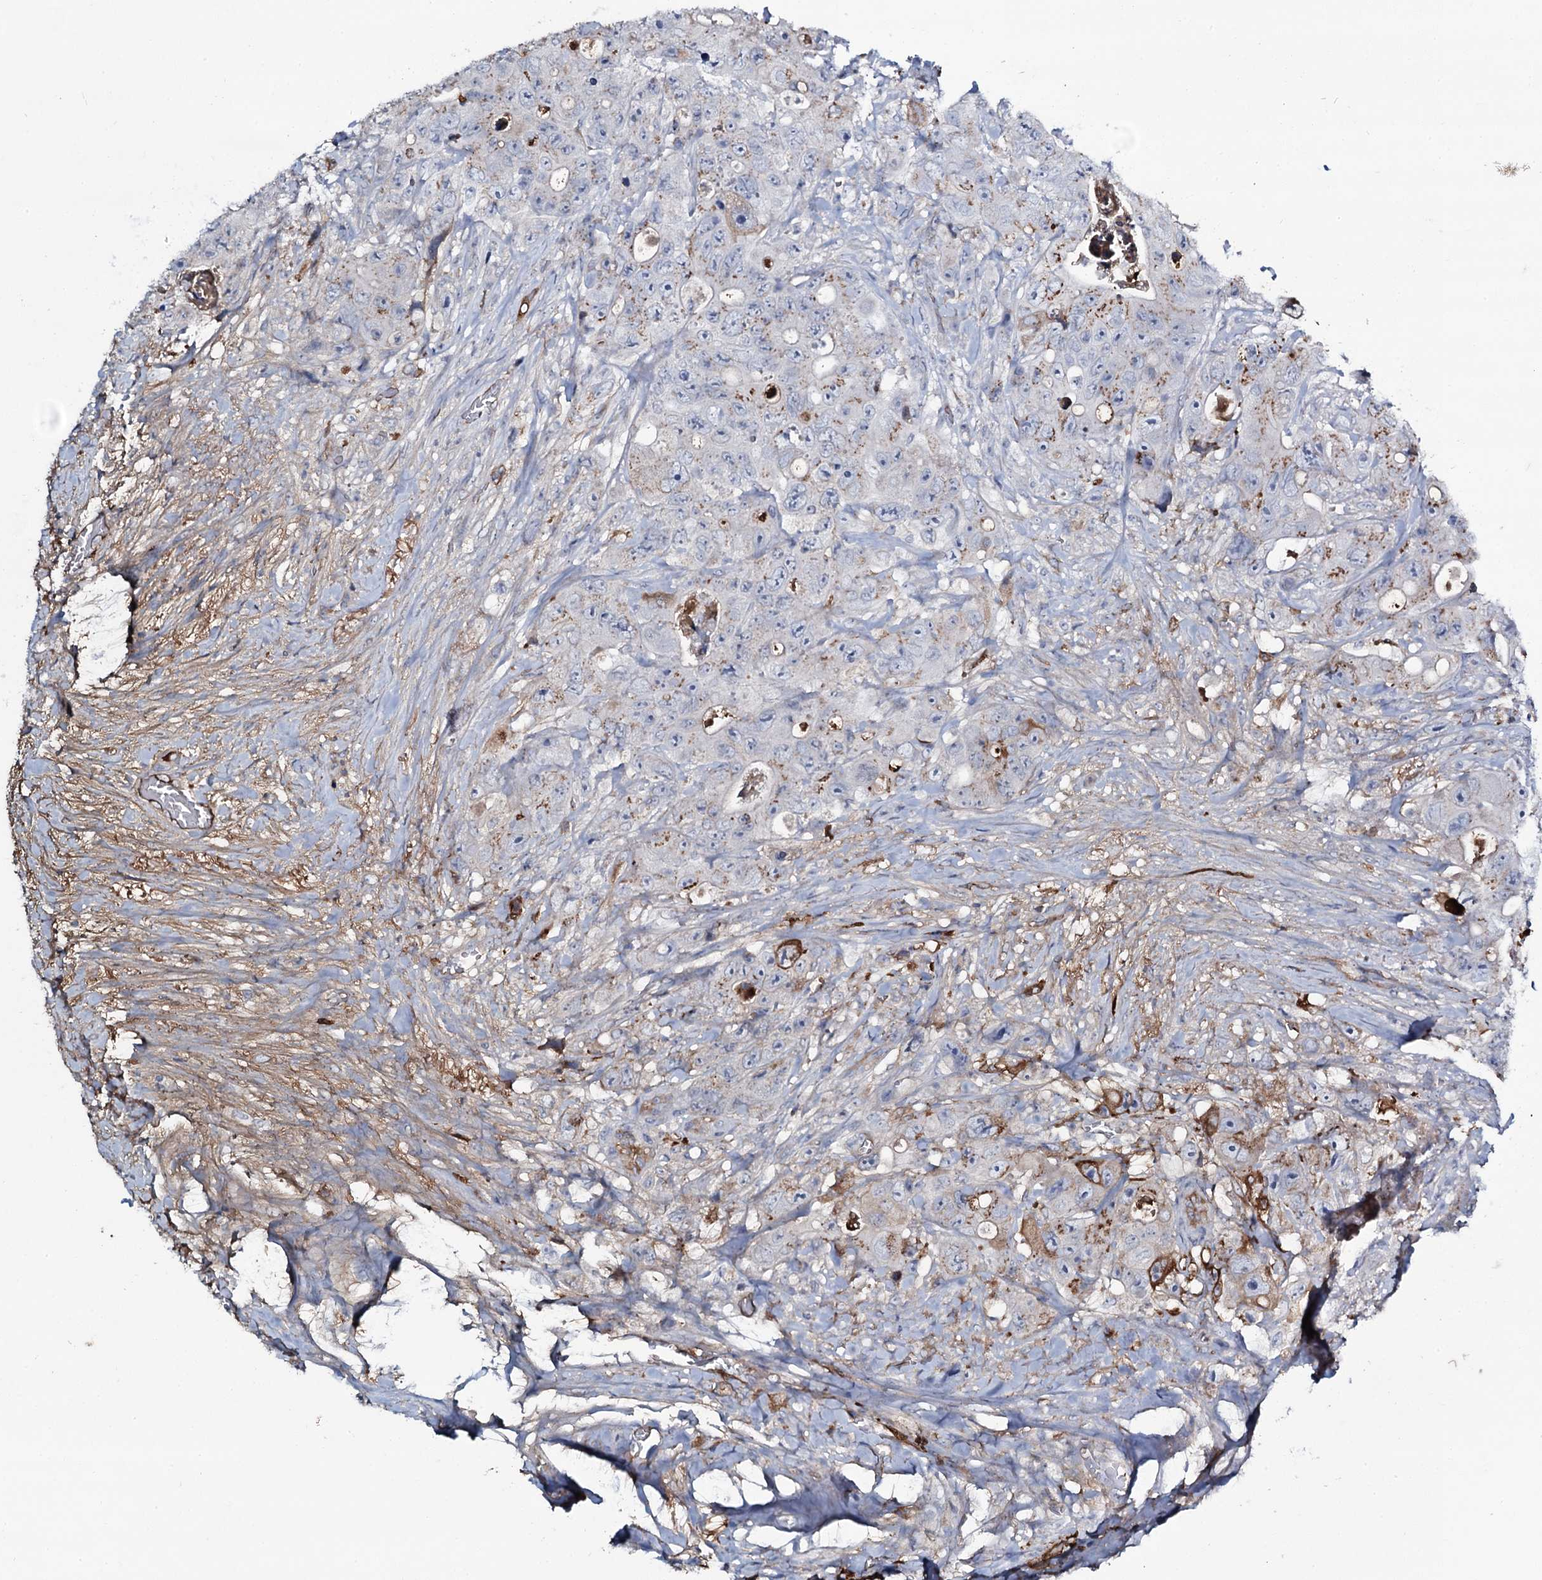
{"staining": {"intensity": "strong", "quantity": "25%-75%", "location": "cytoplasmic/membranous"}, "tissue": "colorectal cancer", "cell_type": "Tumor cells", "image_type": "cancer", "snomed": [{"axis": "morphology", "description": "Adenocarcinoma, NOS"}, {"axis": "topography", "description": "Colon"}], "caption": "Human adenocarcinoma (colorectal) stained with a protein marker displays strong staining in tumor cells.", "gene": "EDN1", "patient": {"sex": "female", "age": 46}}